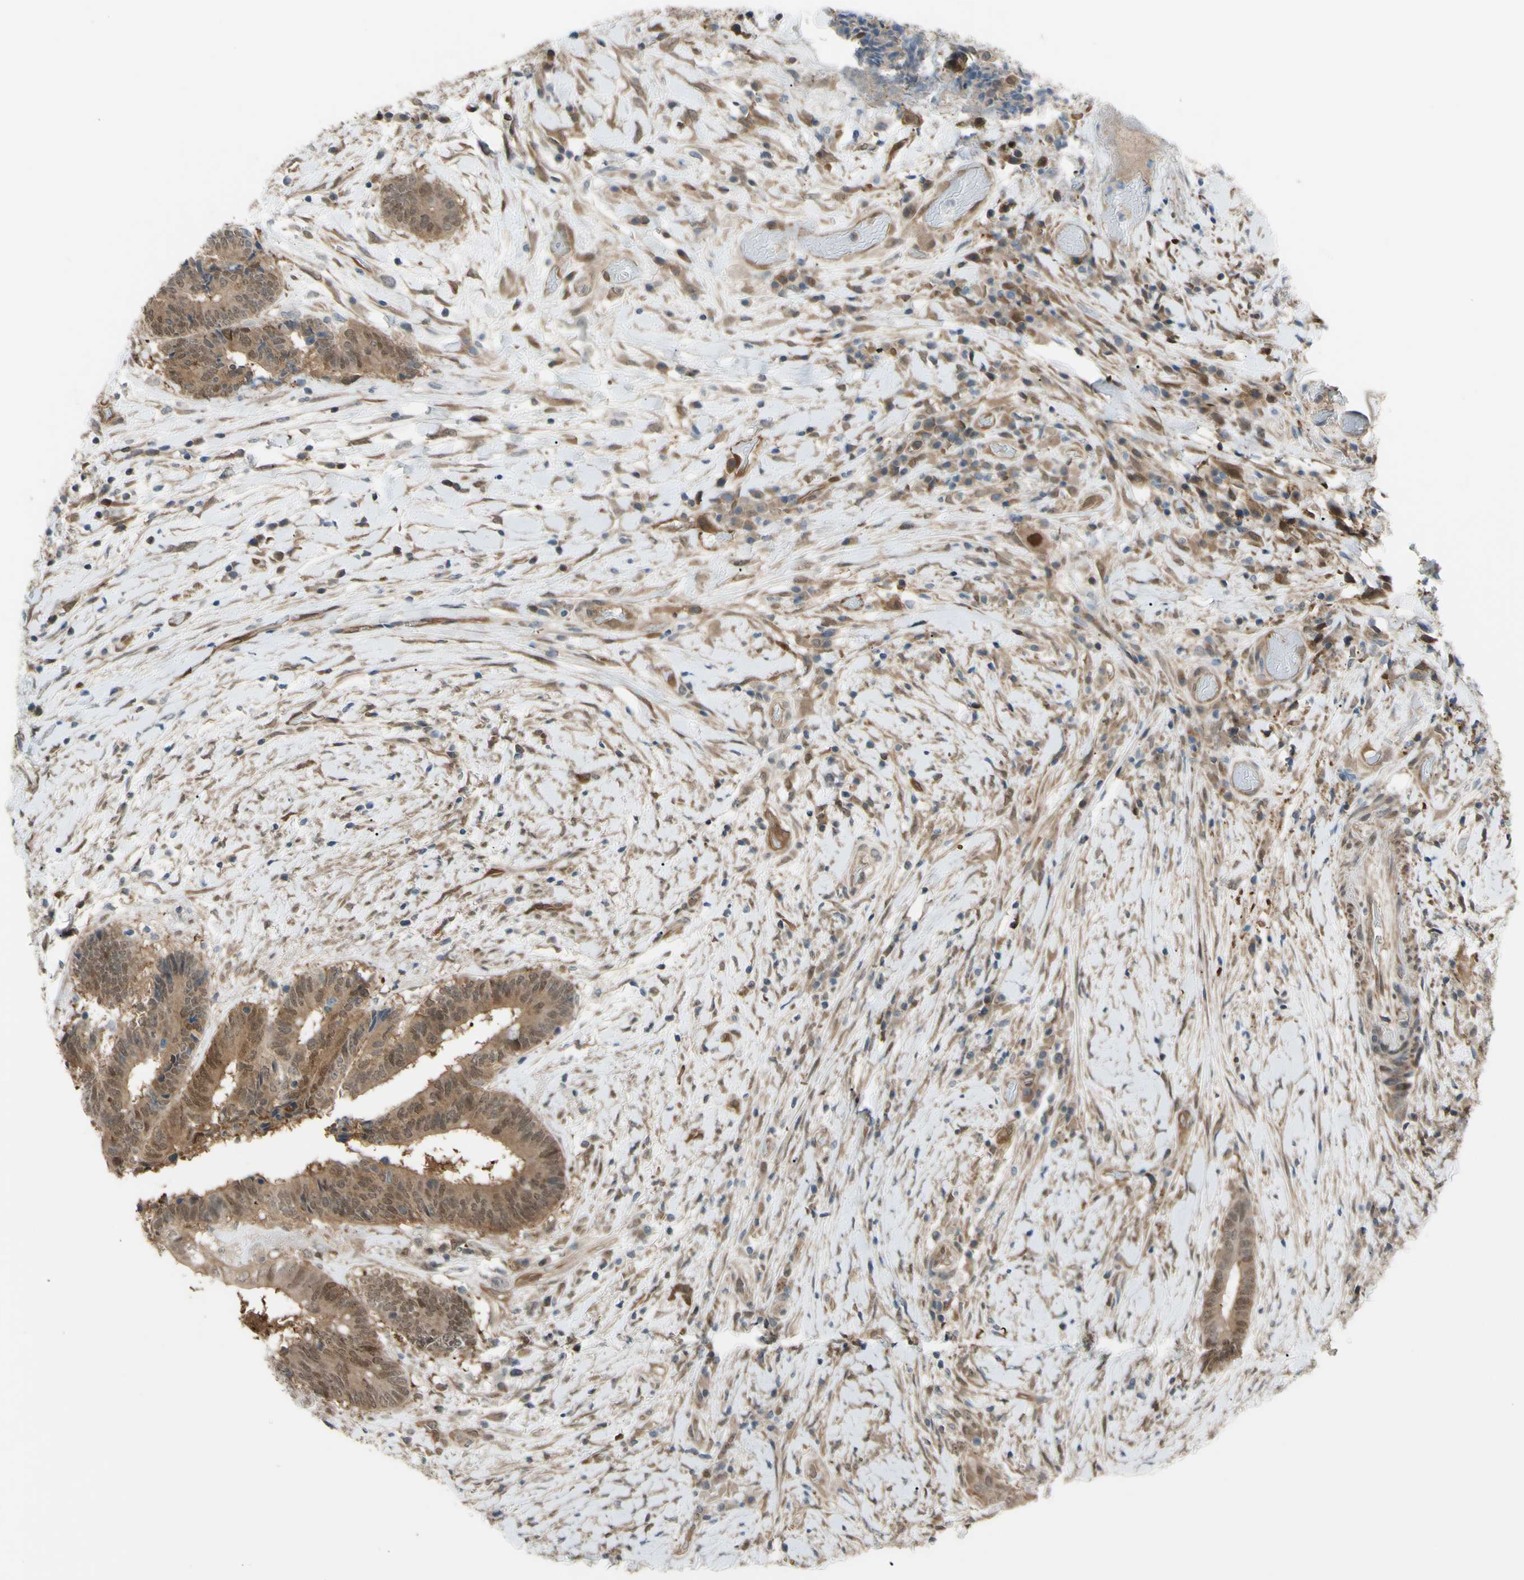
{"staining": {"intensity": "moderate", "quantity": ">75%", "location": "cytoplasmic/membranous"}, "tissue": "colorectal cancer", "cell_type": "Tumor cells", "image_type": "cancer", "snomed": [{"axis": "morphology", "description": "Adenocarcinoma, NOS"}, {"axis": "topography", "description": "Rectum"}], "caption": "IHC photomicrograph of human colorectal cancer (adenocarcinoma) stained for a protein (brown), which shows medium levels of moderate cytoplasmic/membranous positivity in approximately >75% of tumor cells.", "gene": "YWHAQ", "patient": {"sex": "male", "age": 63}}